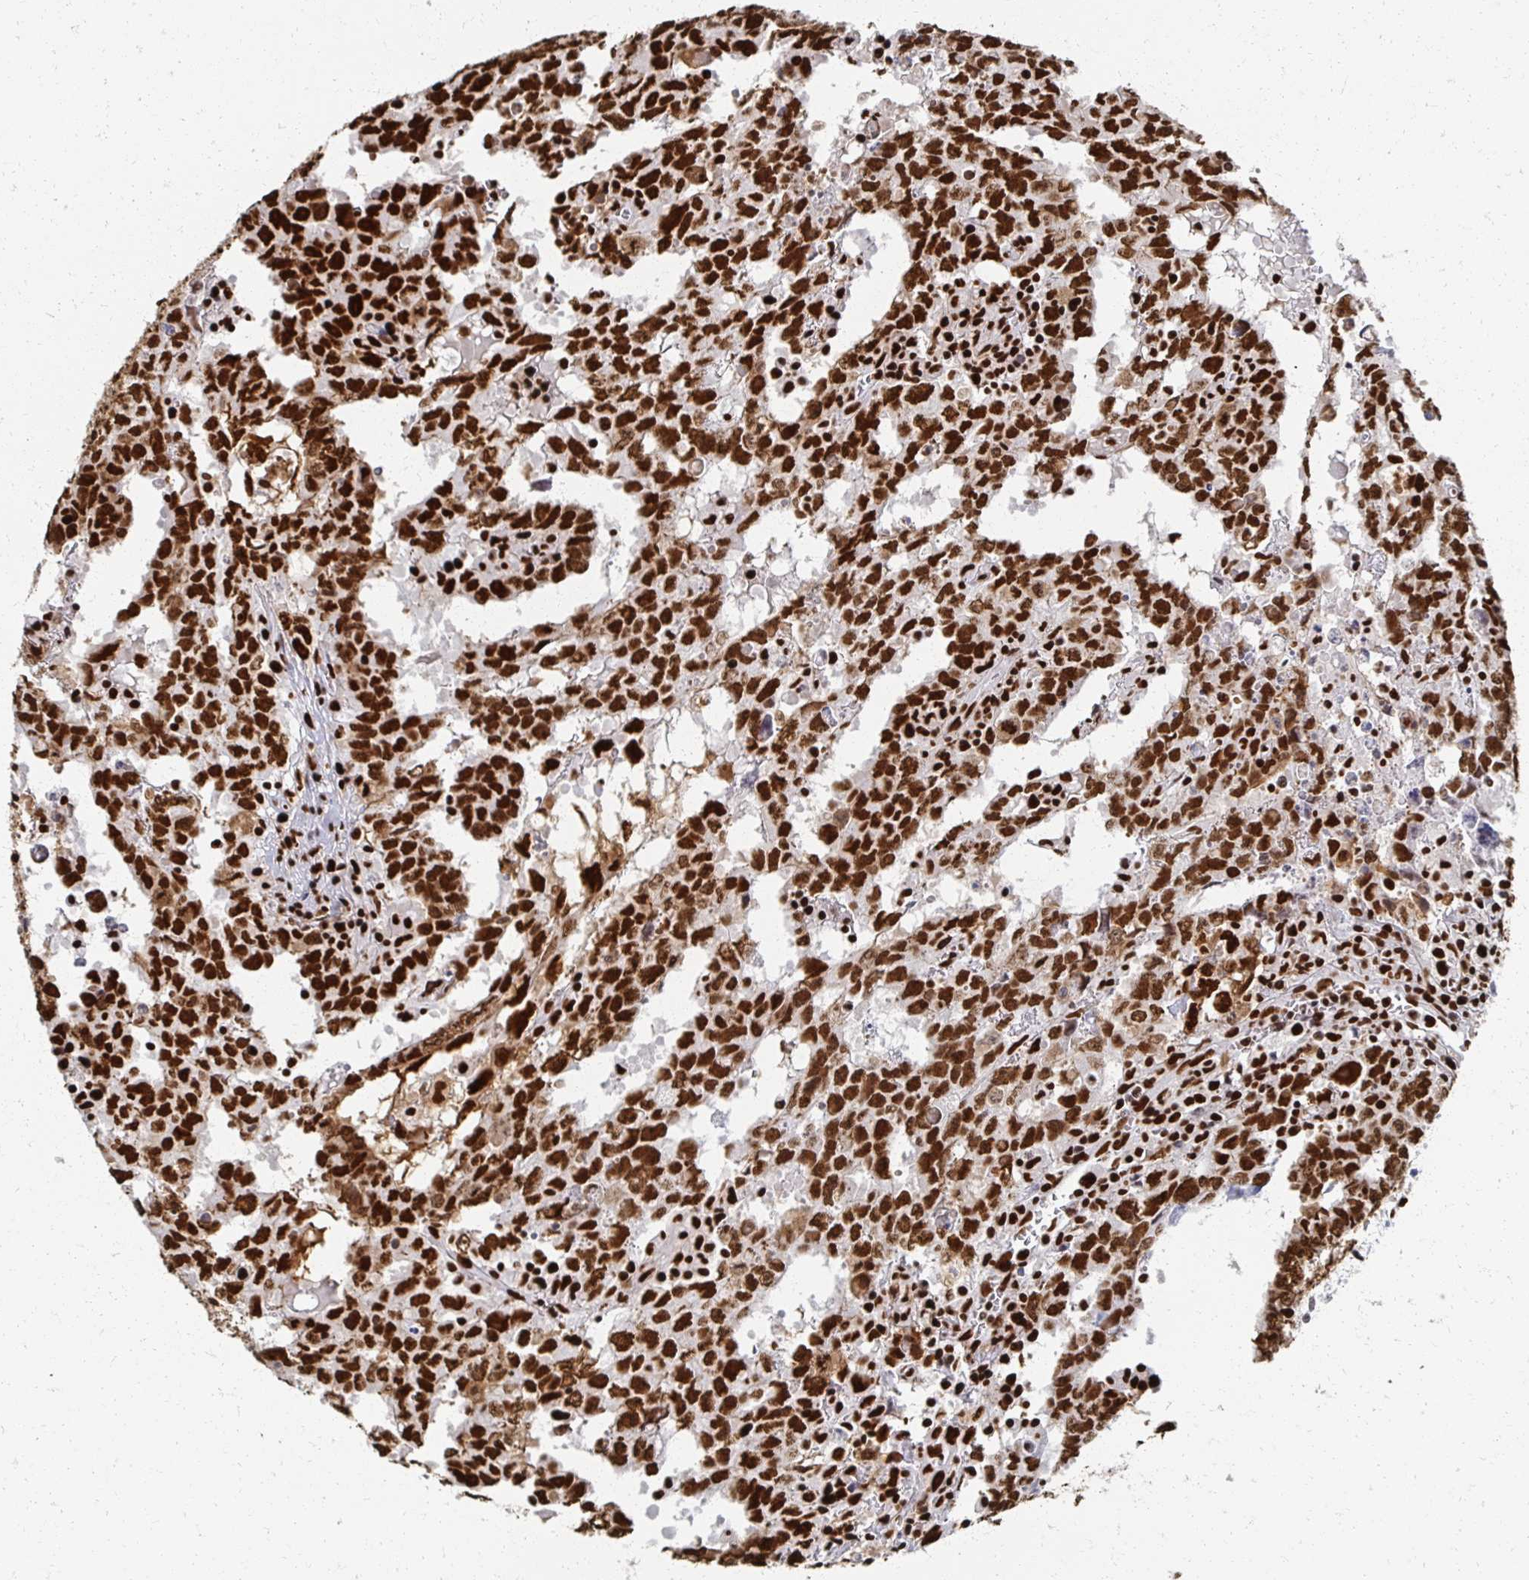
{"staining": {"intensity": "strong", "quantity": ">75%", "location": "nuclear"}, "tissue": "testis cancer", "cell_type": "Tumor cells", "image_type": "cancer", "snomed": [{"axis": "morphology", "description": "Carcinoma, Embryonal, NOS"}, {"axis": "topography", "description": "Testis"}], "caption": "About >75% of tumor cells in embryonal carcinoma (testis) show strong nuclear protein staining as visualized by brown immunohistochemical staining.", "gene": "RBBP7", "patient": {"sex": "male", "age": 22}}